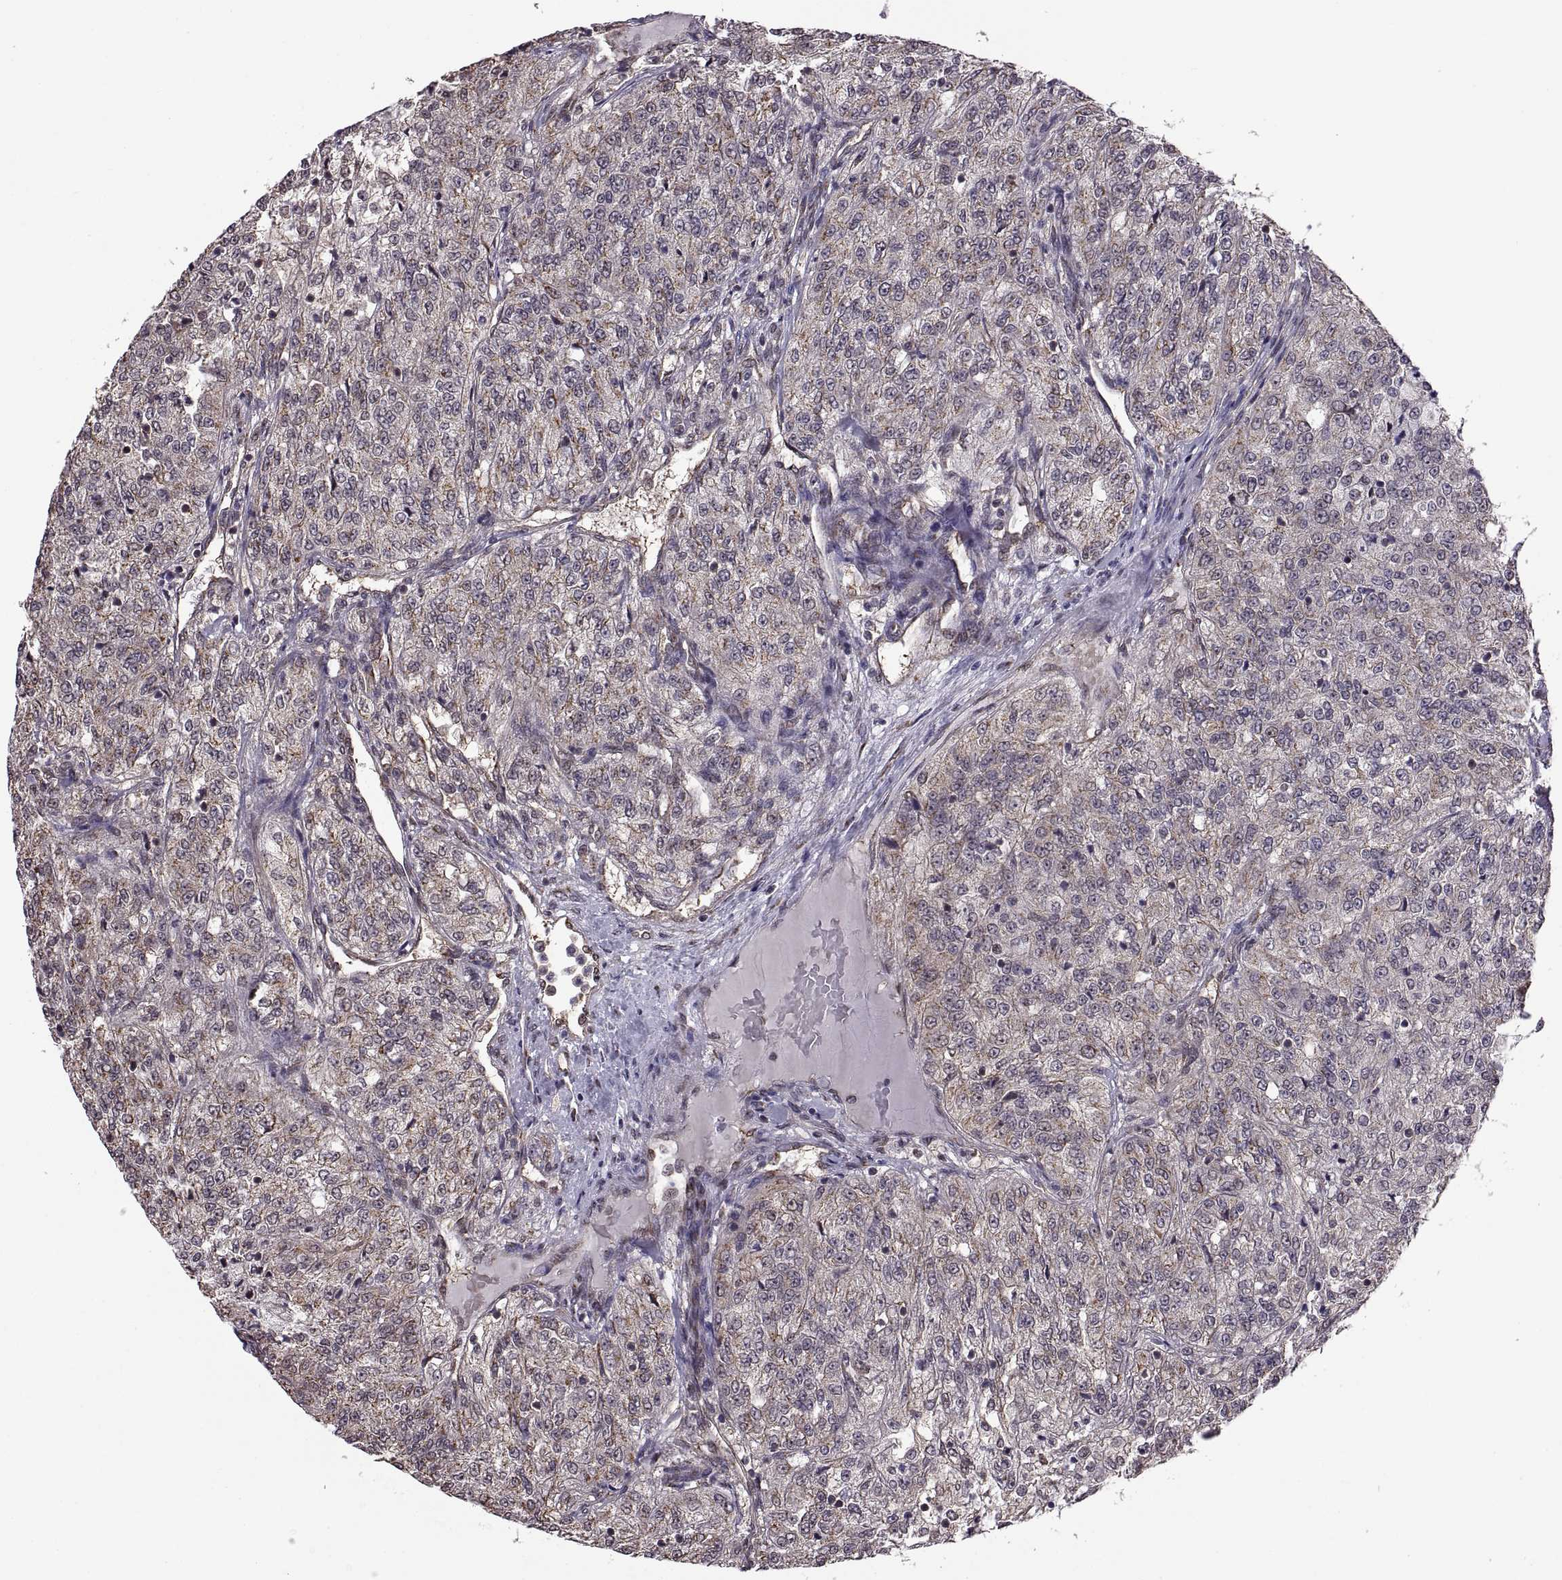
{"staining": {"intensity": "weak", "quantity": ">75%", "location": "cytoplasmic/membranous"}, "tissue": "renal cancer", "cell_type": "Tumor cells", "image_type": "cancer", "snomed": [{"axis": "morphology", "description": "Adenocarcinoma, NOS"}, {"axis": "topography", "description": "Kidney"}], "caption": "IHC histopathology image of neoplastic tissue: renal cancer stained using immunohistochemistry displays low levels of weak protein expression localized specifically in the cytoplasmic/membranous of tumor cells, appearing as a cytoplasmic/membranous brown color.", "gene": "ARRB1", "patient": {"sex": "female", "age": 63}}